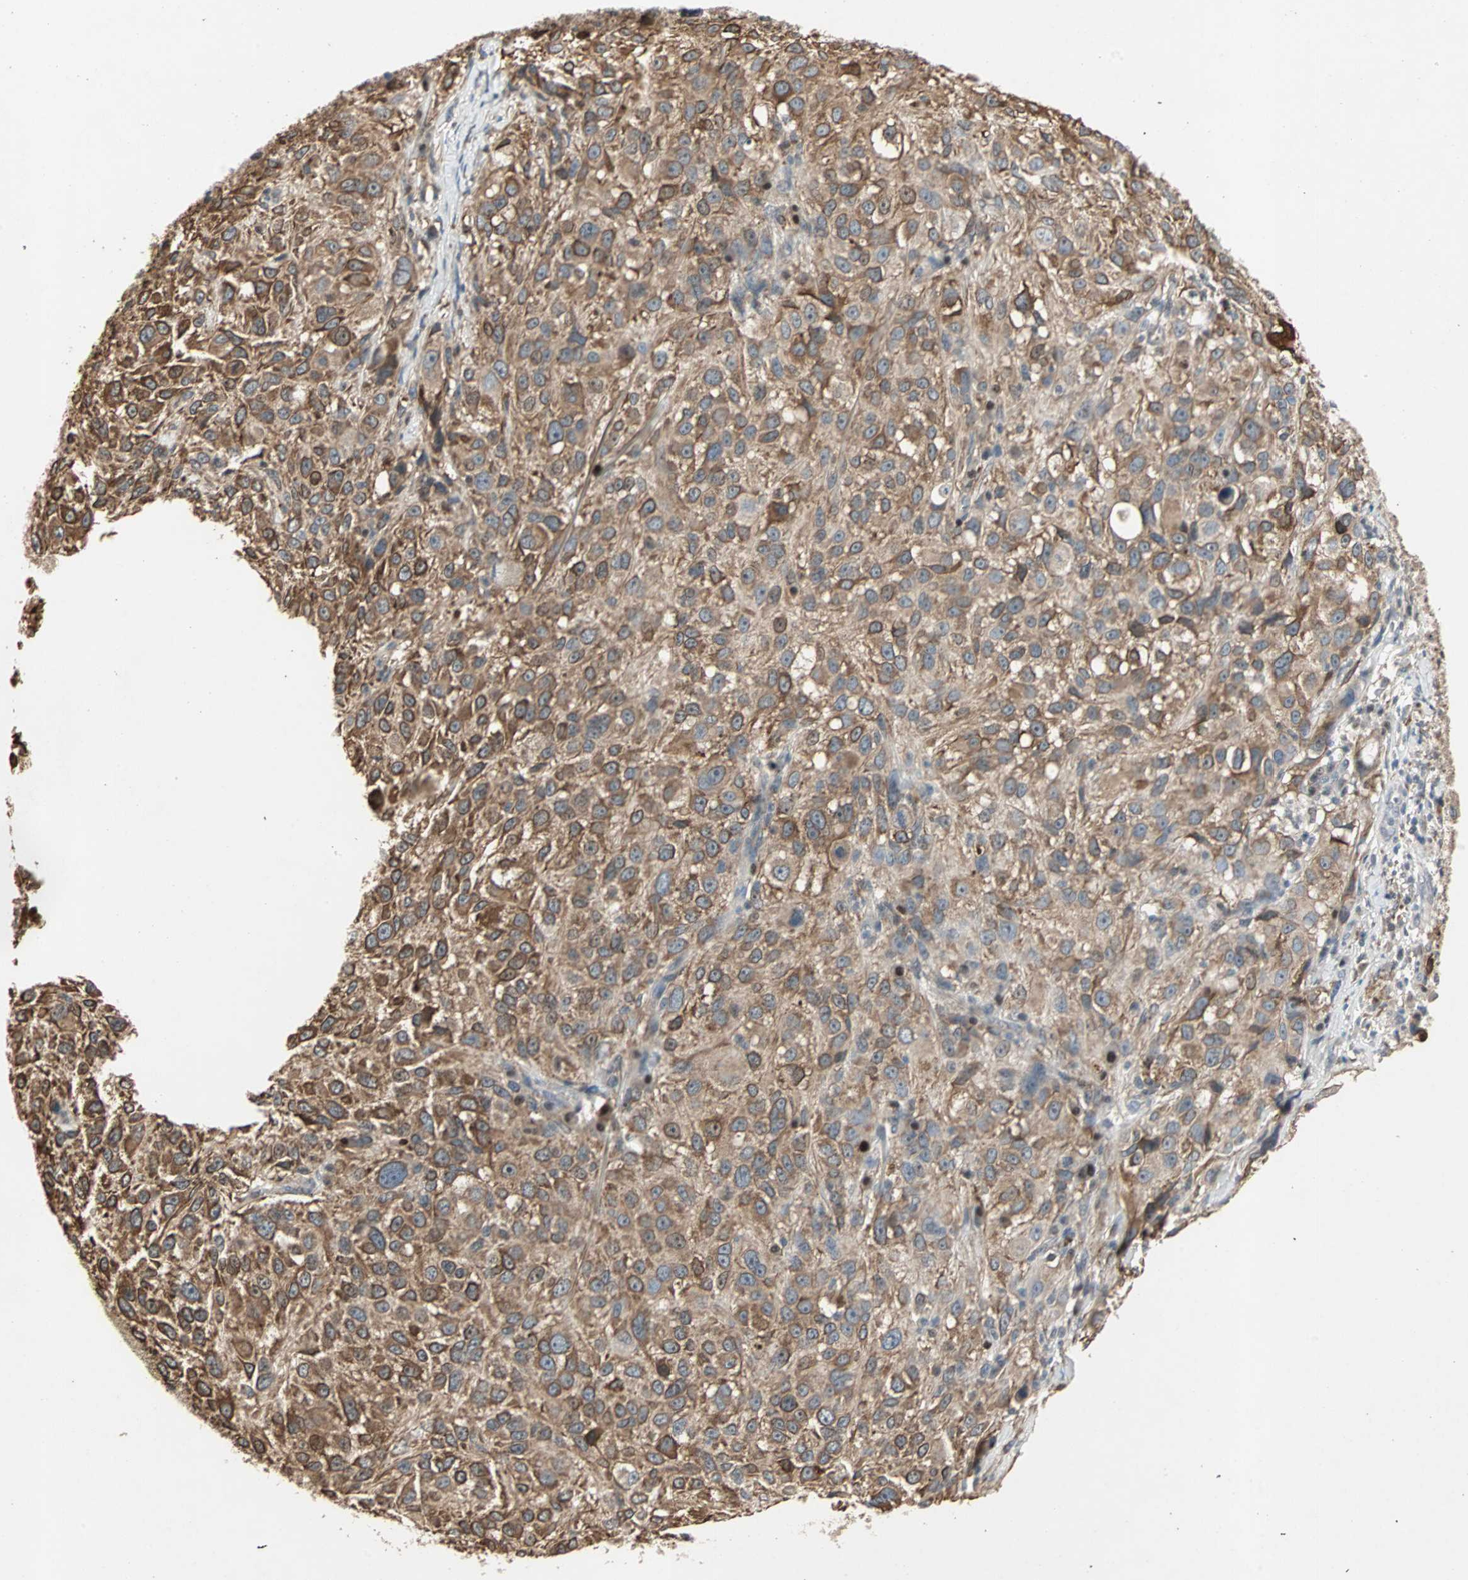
{"staining": {"intensity": "moderate", "quantity": ">75%", "location": "cytoplasmic/membranous"}, "tissue": "melanoma", "cell_type": "Tumor cells", "image_type": "cancer", "snomed": [{"axis": "morphology", "description": "Necrosis, NOS"}, {"axis": "morphology", "description": "Malignant melanoma, NOS"}, {"axis": "topography", "description": "Skin"}], "caption": "Tumor cells demonstrate medium levels of moderate cytoplasmic/membranous staining in approximately >75% of cells in melanoma.", "gene": "TRPV4", "patient": {"sex": "female", "age": 87}}